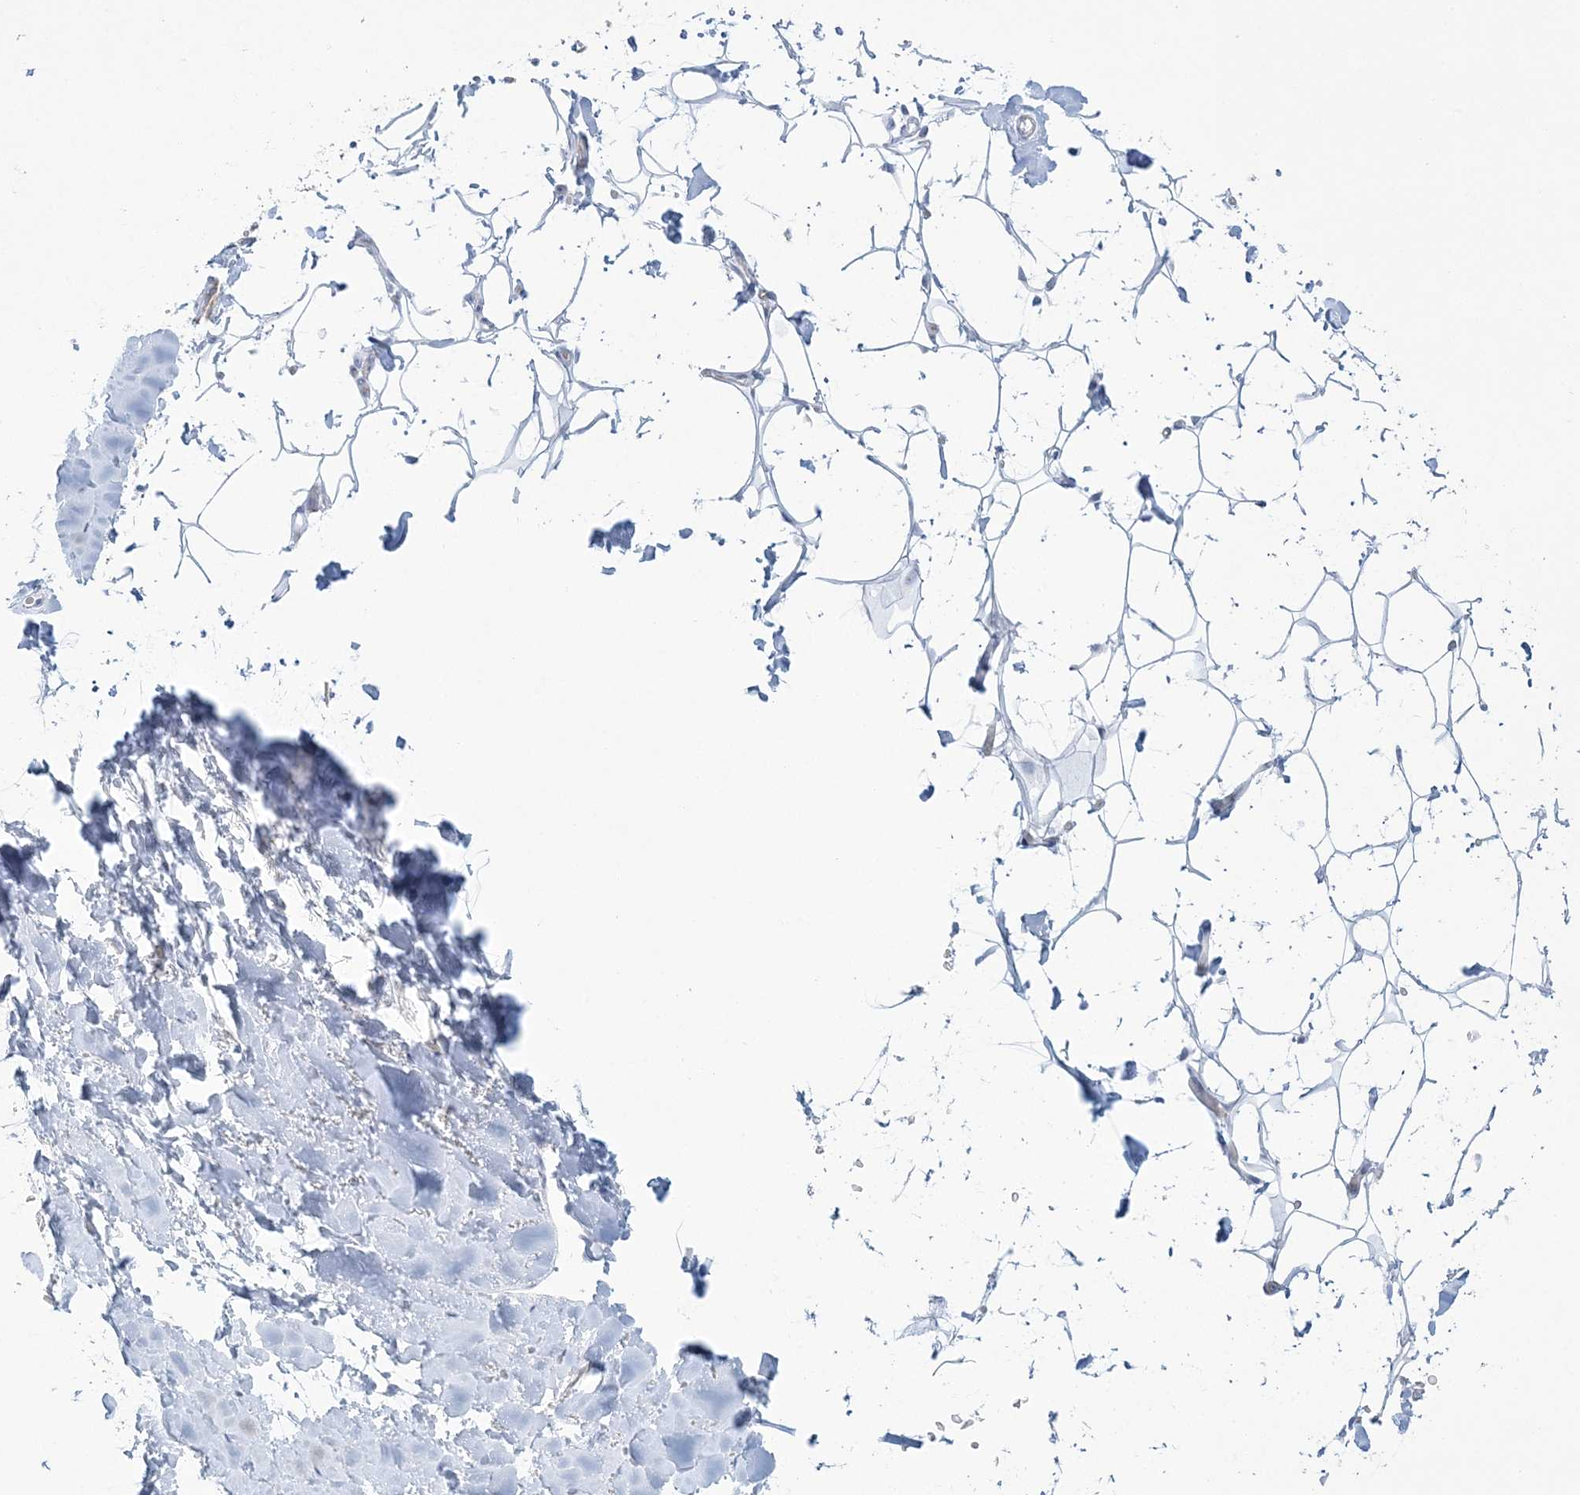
{"staining": {"intensity": "negative", "quantity": "none", "location": "none"}, "tissue": "adipose tissue", "cell_type": "Adipocytes", "image_type": "normal", "snomed": [{"axis": "morphology", "description": "Normal tissue, NOS"}, {"axis": "topography", "description": "Breast"}], "caption": "IHC histopathology image of normal human adipose tissue stained for a protein (brown), which exhibits no positivity in adipocytes.", "gene": "ENSG00000288637", "patient": {"sex": "female", "age": 26}}